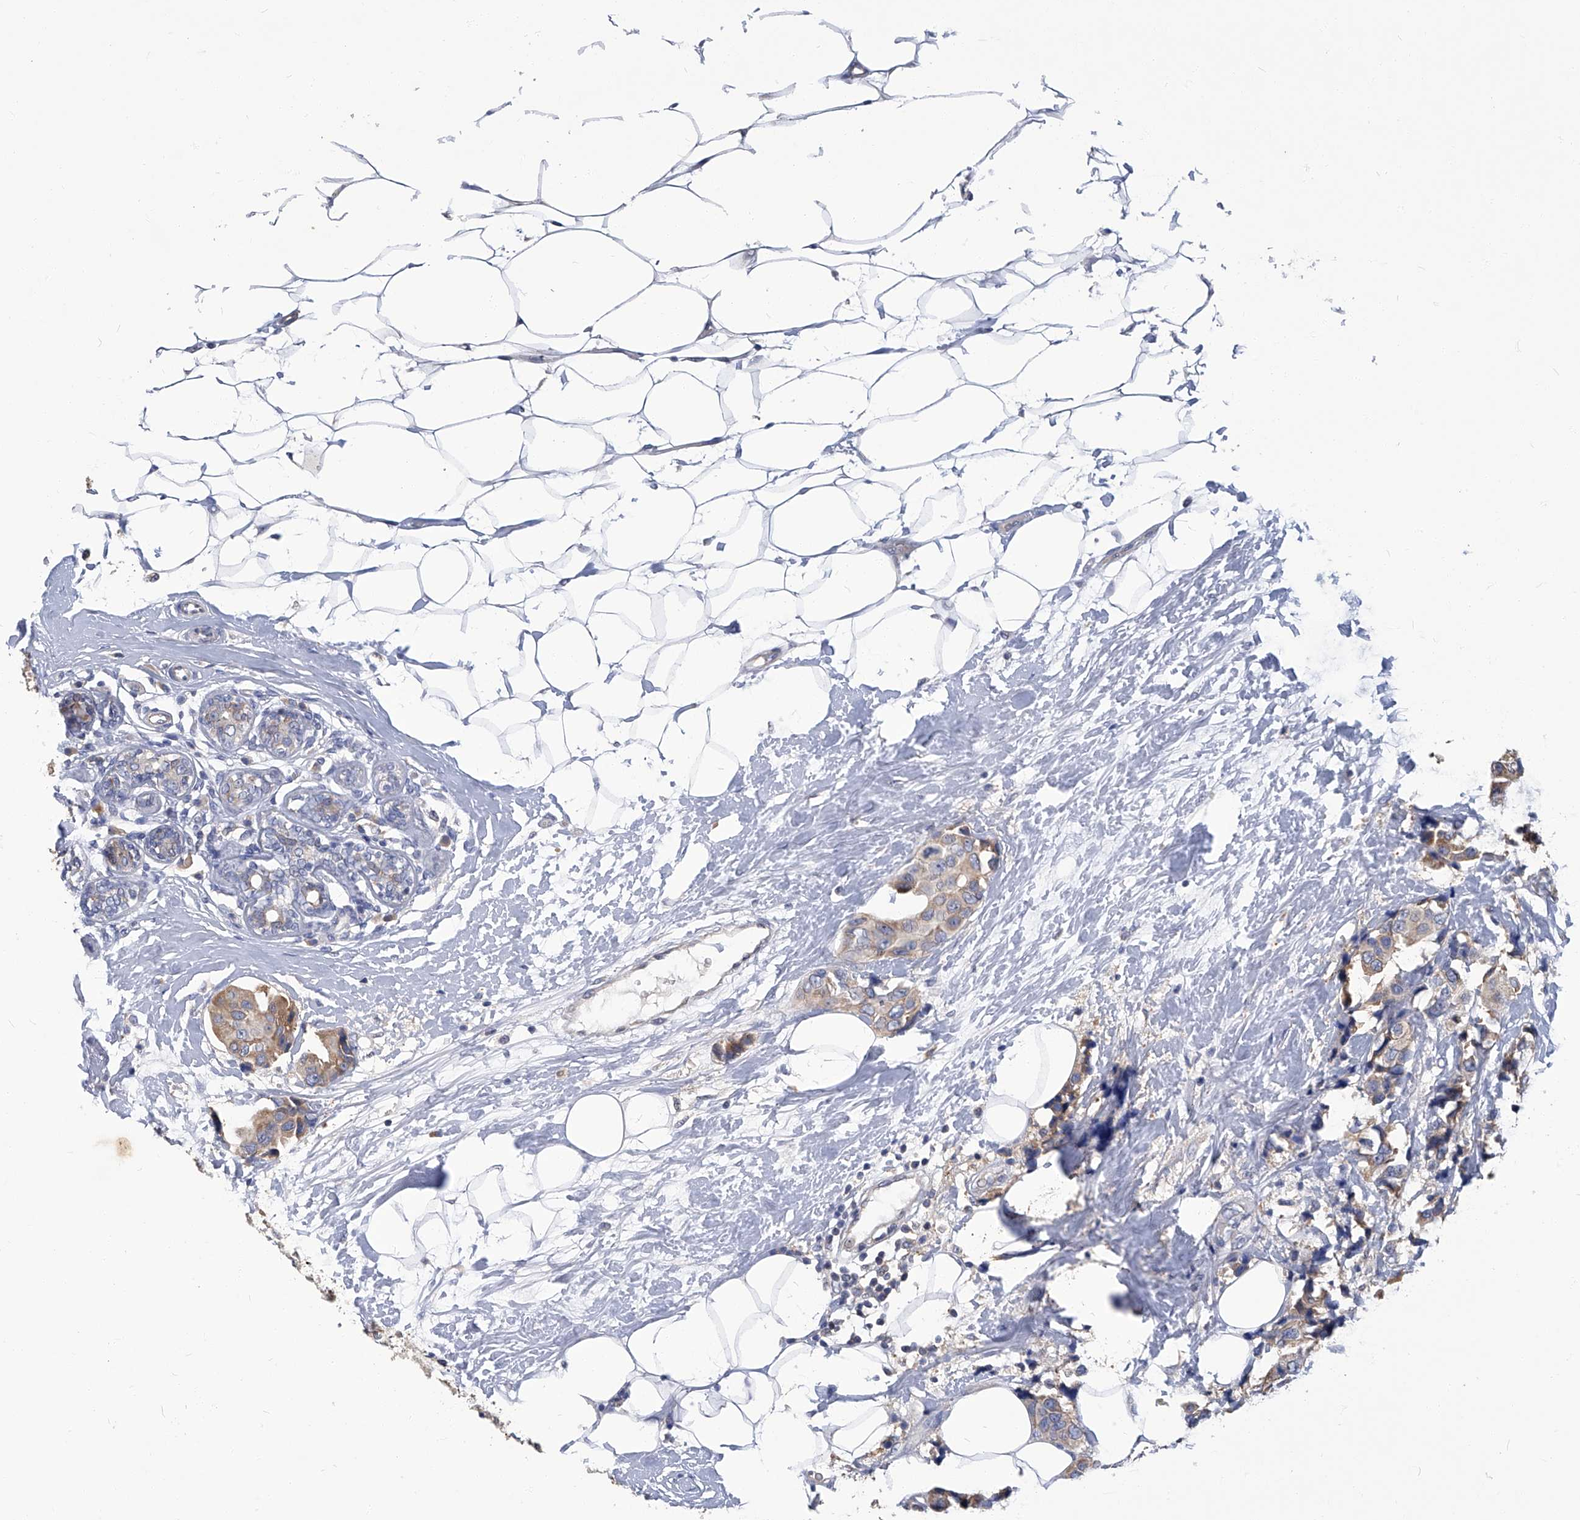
{"staining": {"intensity": "weak", "quantity": "<25%", "location": "cytoplasmic/membranous"}, "tissue": "breast cancer", "cell_type": "Tumor cells", "image_type": "cancer", "snomed": [{"axis": "morphology", "description": "Normal tissue, NOS"}, {"axis": "morphology", "description": "Duct carcinoma"}, {"axis": "topography", "description": "Breast"}], "caption": "DAB (3,3'-diaminobenzidine) immunohistochemical staining of human breast cancer (invasive ductal carcinoma) reveals no significant staining in tumor cells.", "gene": "TGFBR1", "patient": {"sex": "female", "age": 39}}